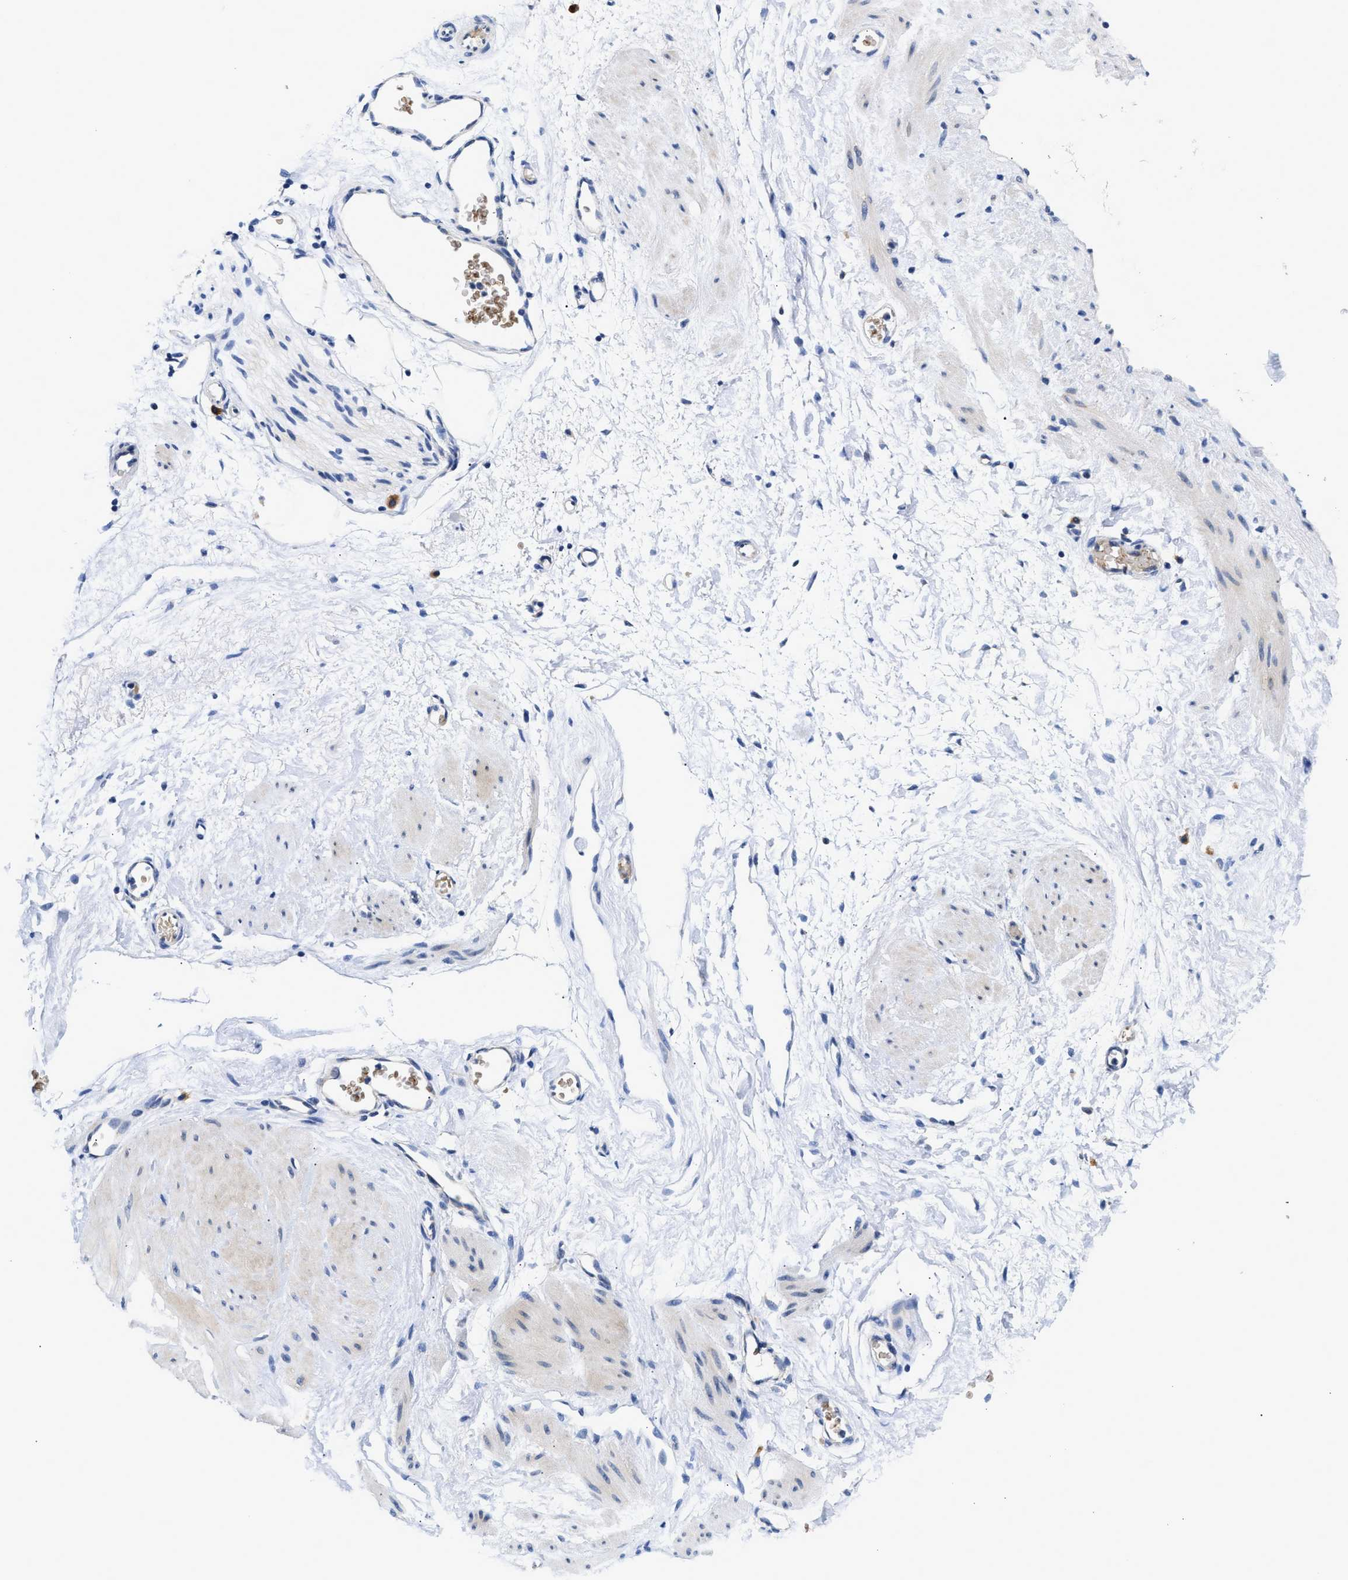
{"staining": {"intensity": "moderate", "quantity": "25%-75%", "location": "cytoplasmic/membranous"}, "tissue": "adipose tissue", "cell_type": "Adipocytes", "image_type": "normal", "snomed": [{"axis": "morphology", "description": "Normal tissue, NOS"}, {"axis": "topography", "description": "Soft tissue"}], "caption": "Adipose tissue was stained to show a protein in brown. There is medium levels of moderate cytoplasmic/membranous staining in approximately 25%-75% of adipocytes. Using DAB (3,3'-diaminobenzidine) (brown) and hematoxylin (blue) stains, captured at high magnification using brightfield microscopy.", "gene": "RINT1", "patient": {"sex": "male", "age": 72}}